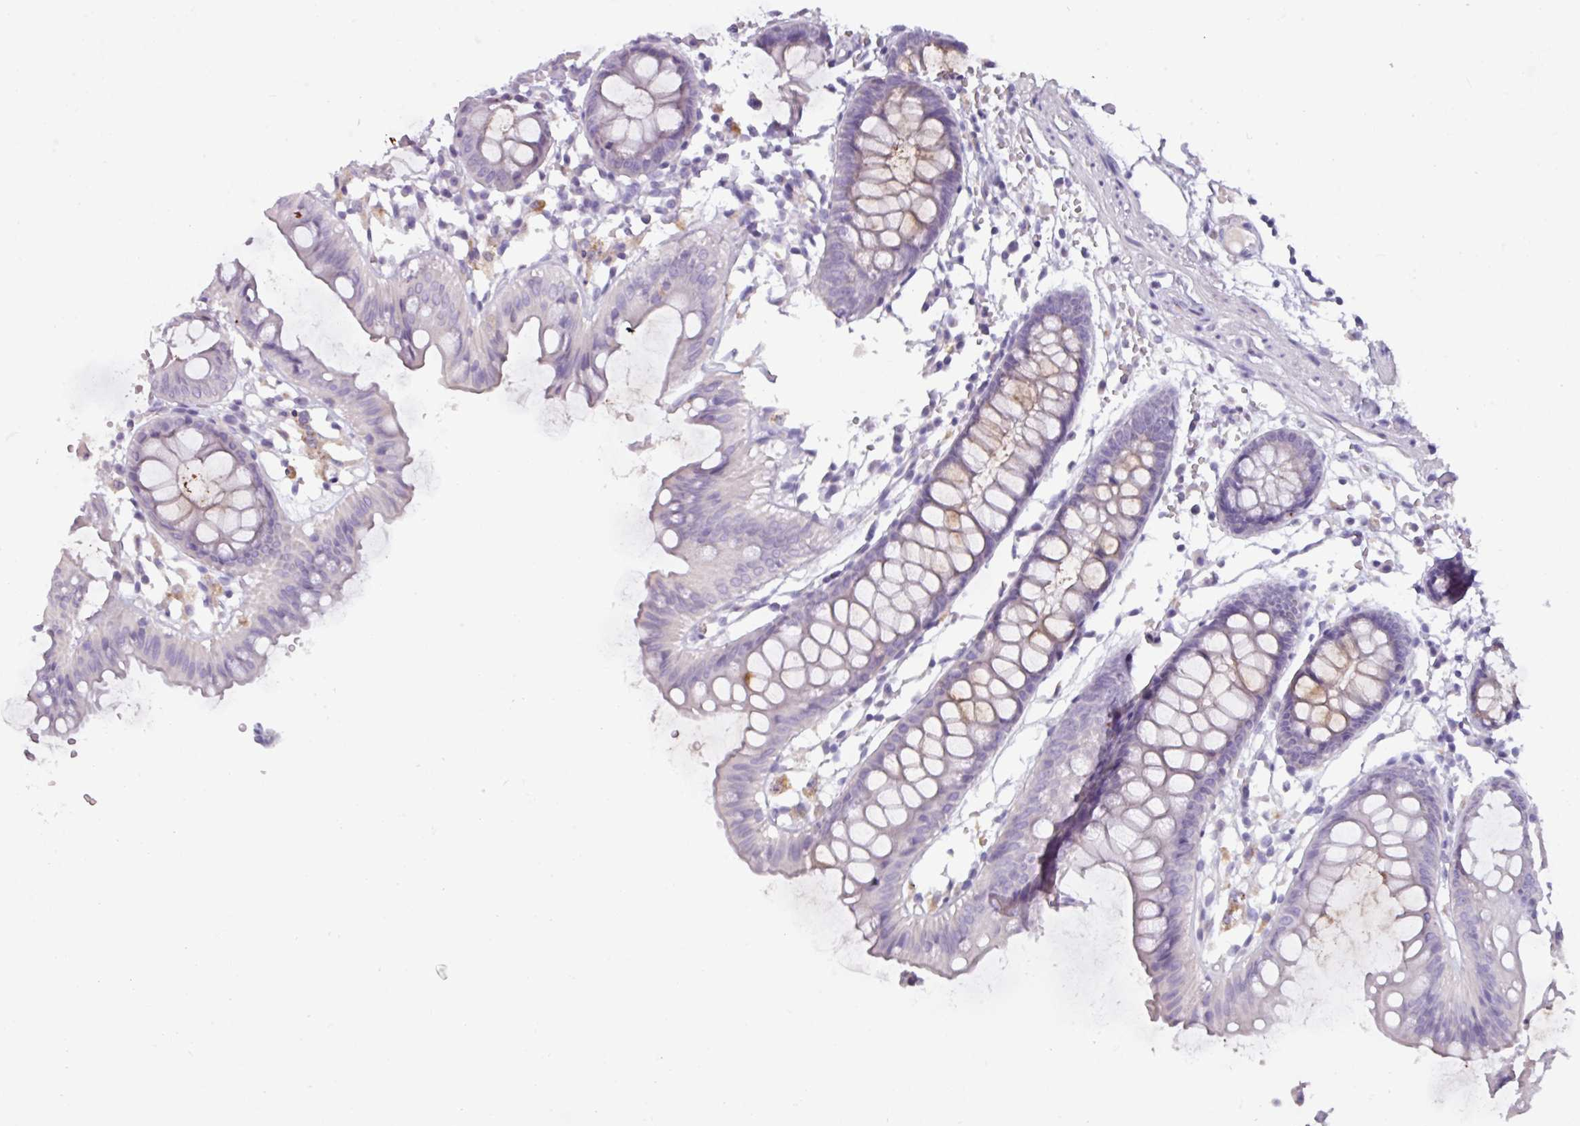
{"staining": {"intensity": "negative", "quantity": "none", "location": "none"}, "tissue": "colon", "cell_type": "Endothelial cells", "image_type": "normal", "snomed": [{"axis": "morphology", "description": "Normal tissue, NOS"}, {"axis": "topography", "description": "Colon"}], "caption": "The photomicrograph shows no significant positivity in endothelial cells of colon. (Stains: DAB (3,3'-diaminobenzidine) immunohistochemistry (IHC) with hematoxylin counter stain, Microscopy: brightfield microscopy at high magnification).", "gene": "OR2T10", "patient": {"sex": "female", "age": 84}}